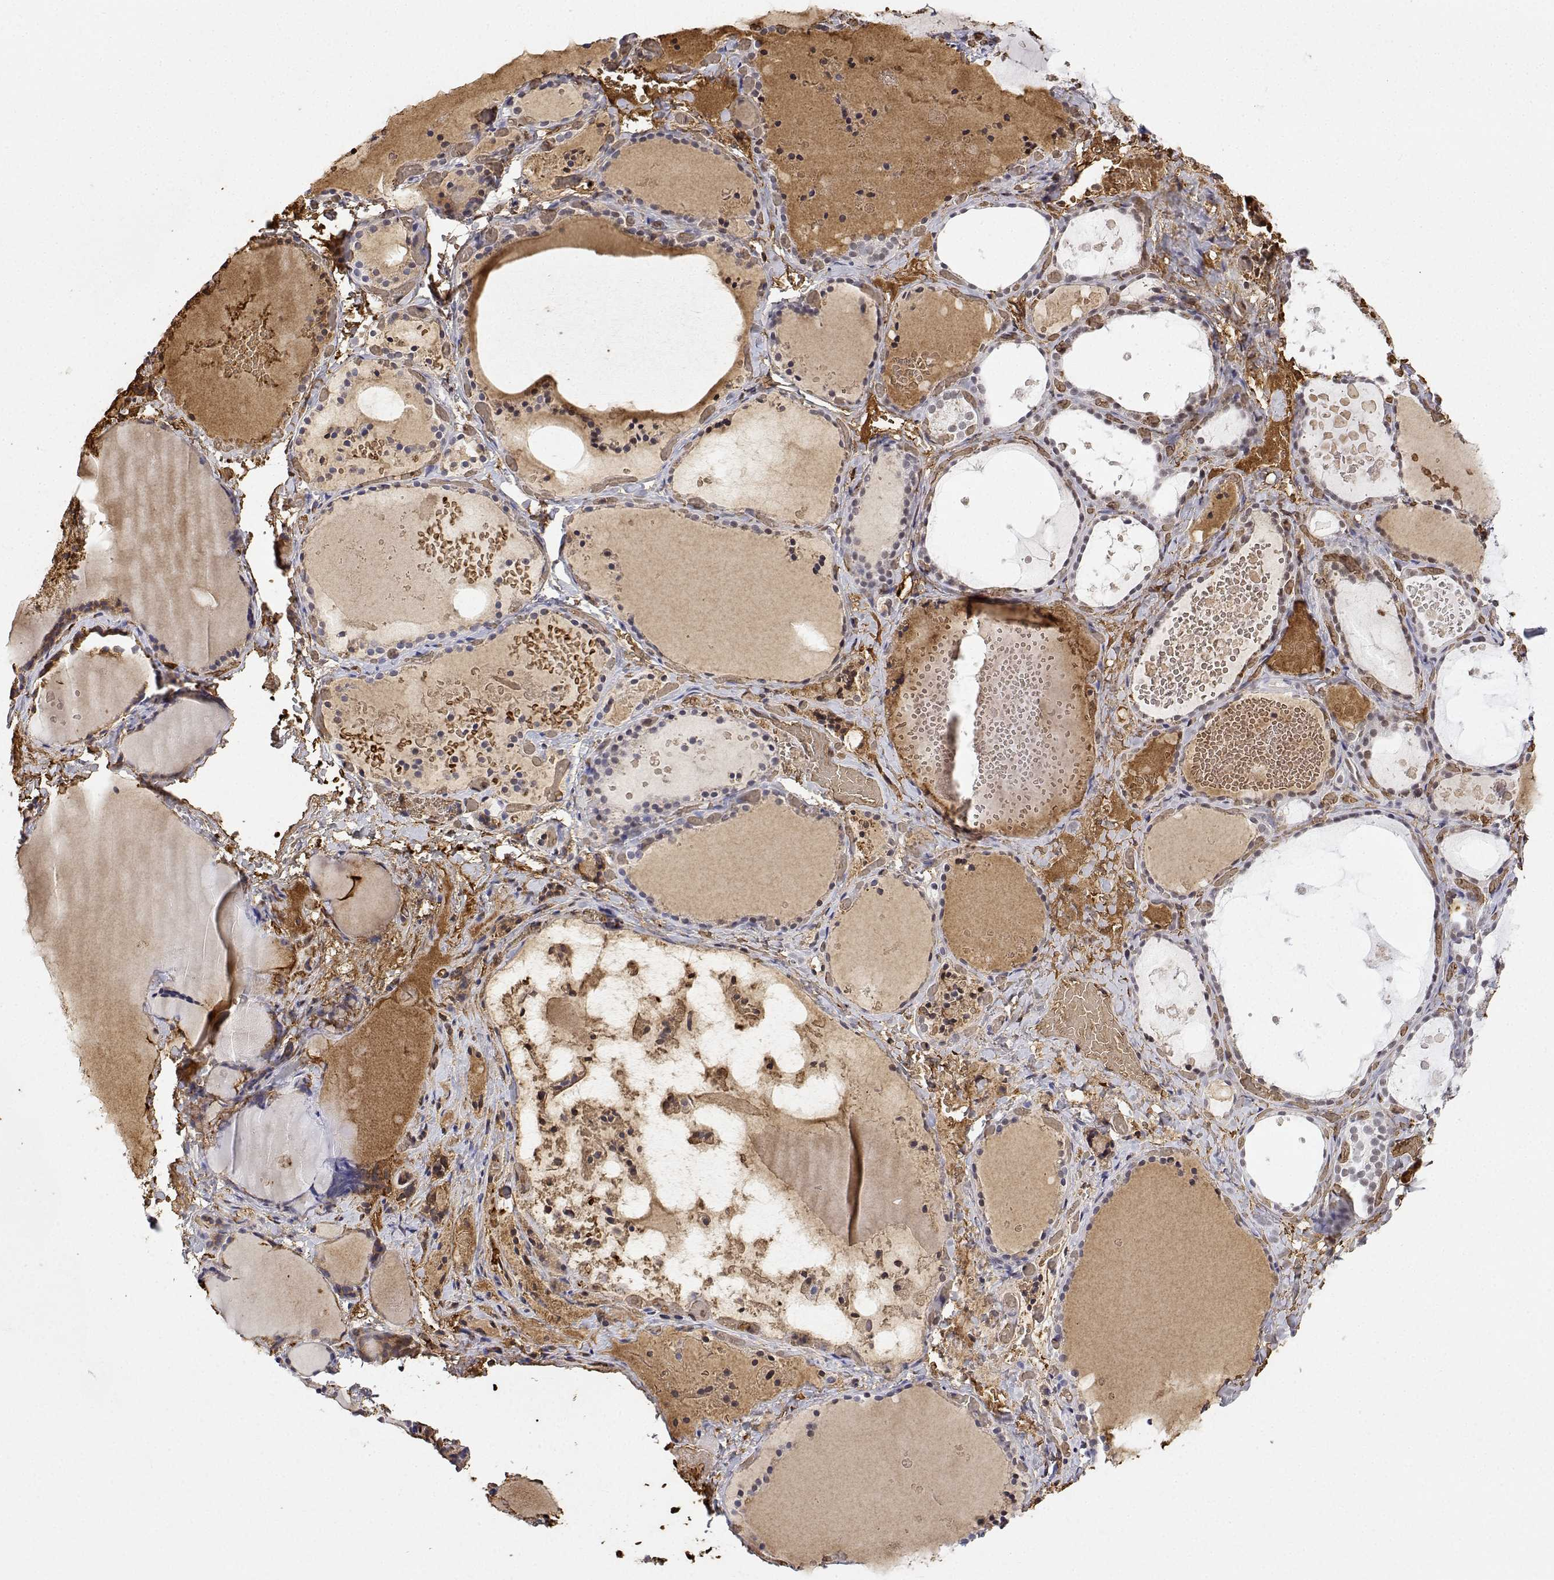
{"staining": {"intensity": "moderate", "quantity": "<25%", "location": "nuclear"}, "tissue": "thyroid gland", "cell_type": "Glandular cells", "image_type": "normal", "snomed": [{"axis": "morphology", "description": "Normal tissue, NOS"}, {"axis": "topography", "description": "Thyroid gland"}], "caption": "A brown stain labels moderate nuclear expression of a protein in glandular cells of benign human thyroid gland.", "gene": "ADAR", "patient": {"sex": "female", "age": 56}}